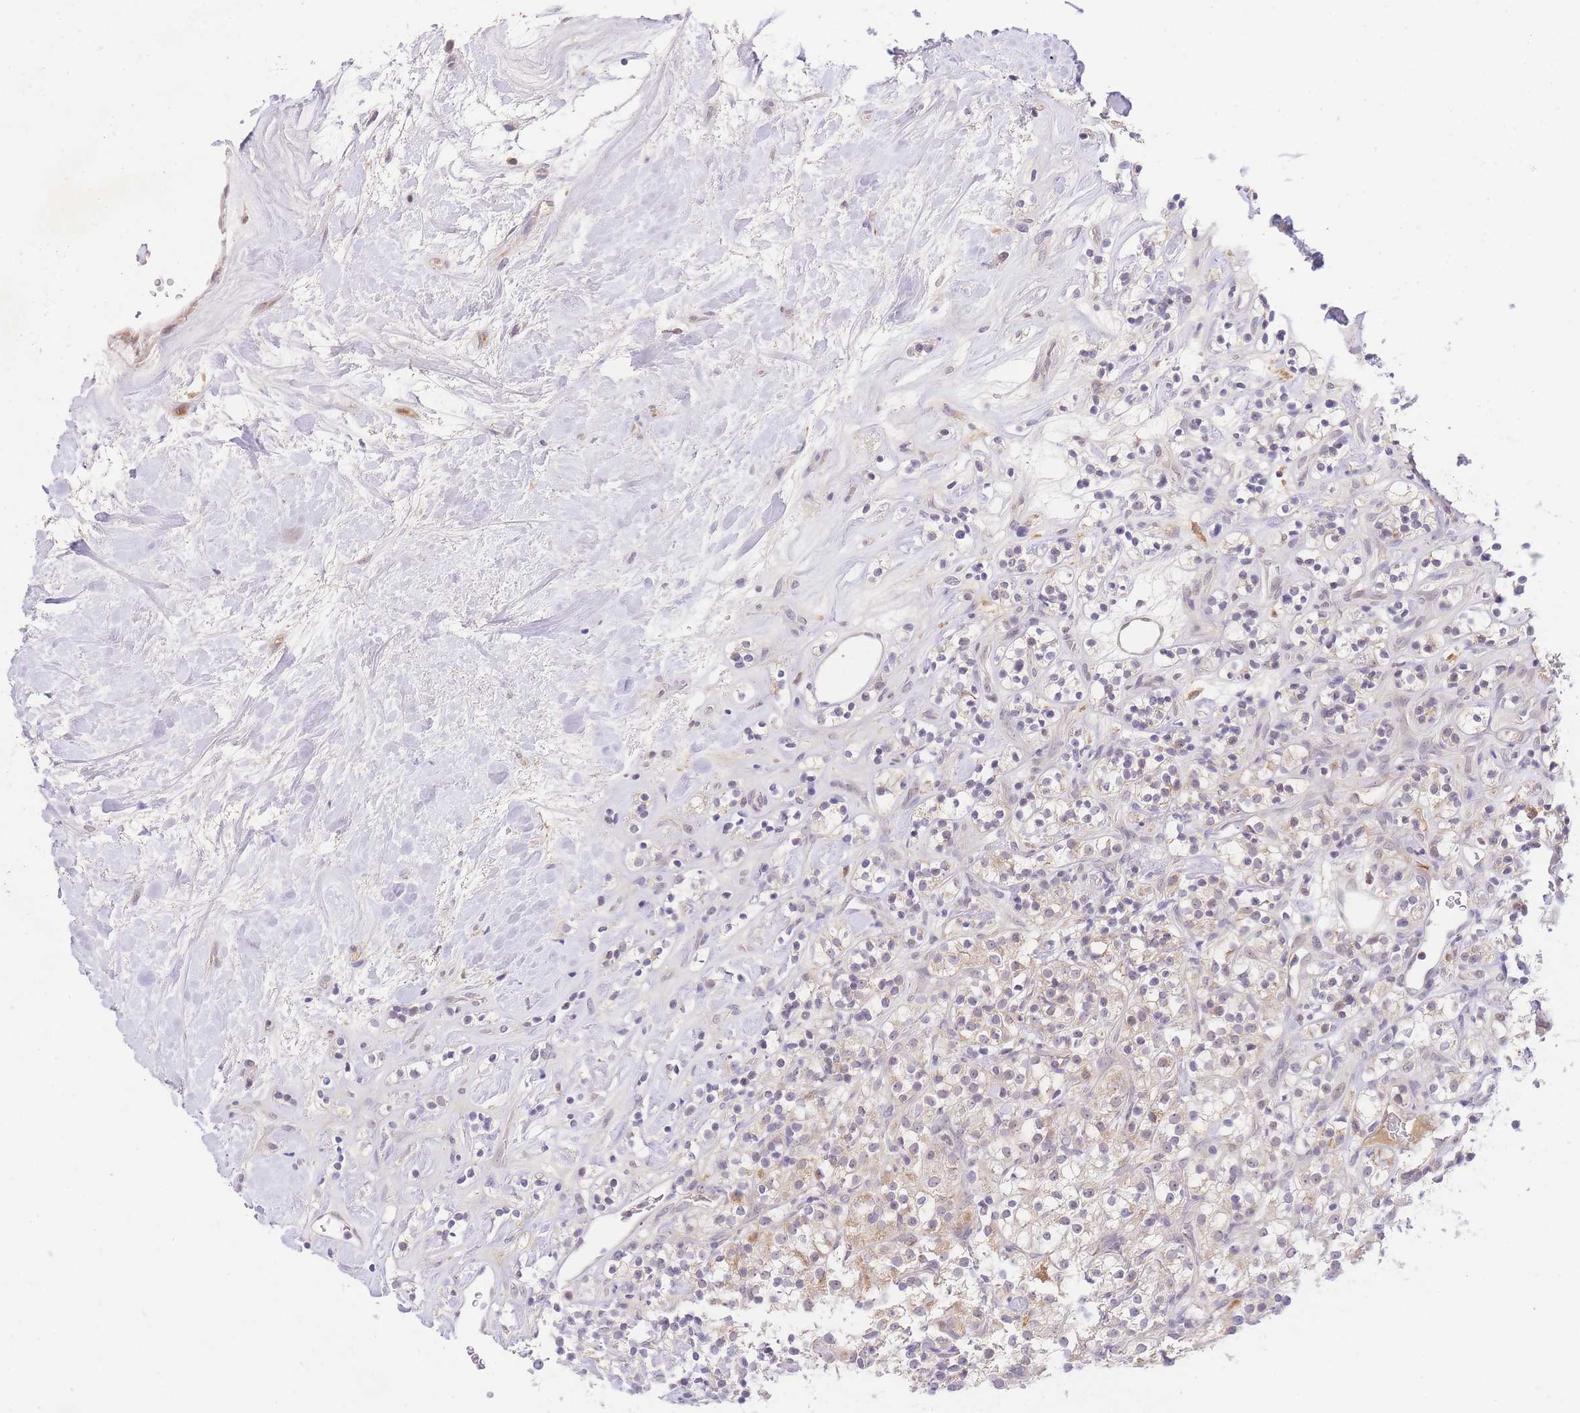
{"staining": {"intensity": "negative", "quantity": "none", "location": "none"}, "tissue": "renal cancer", "cell_type": "Tumor cells", "image_type": "cancer", "snomed": [{"axis": "morphology", "description": "Adenocarcinoma, NOS"}, {"axis": "topography", "description": "Kidney"}], "caption": "An image of renal adenocarcinoma stained for a protein reveals no brown staining in tumor cells.", "gene": "SLC25A33", "patient": {"sex": "male", "age": 77}}